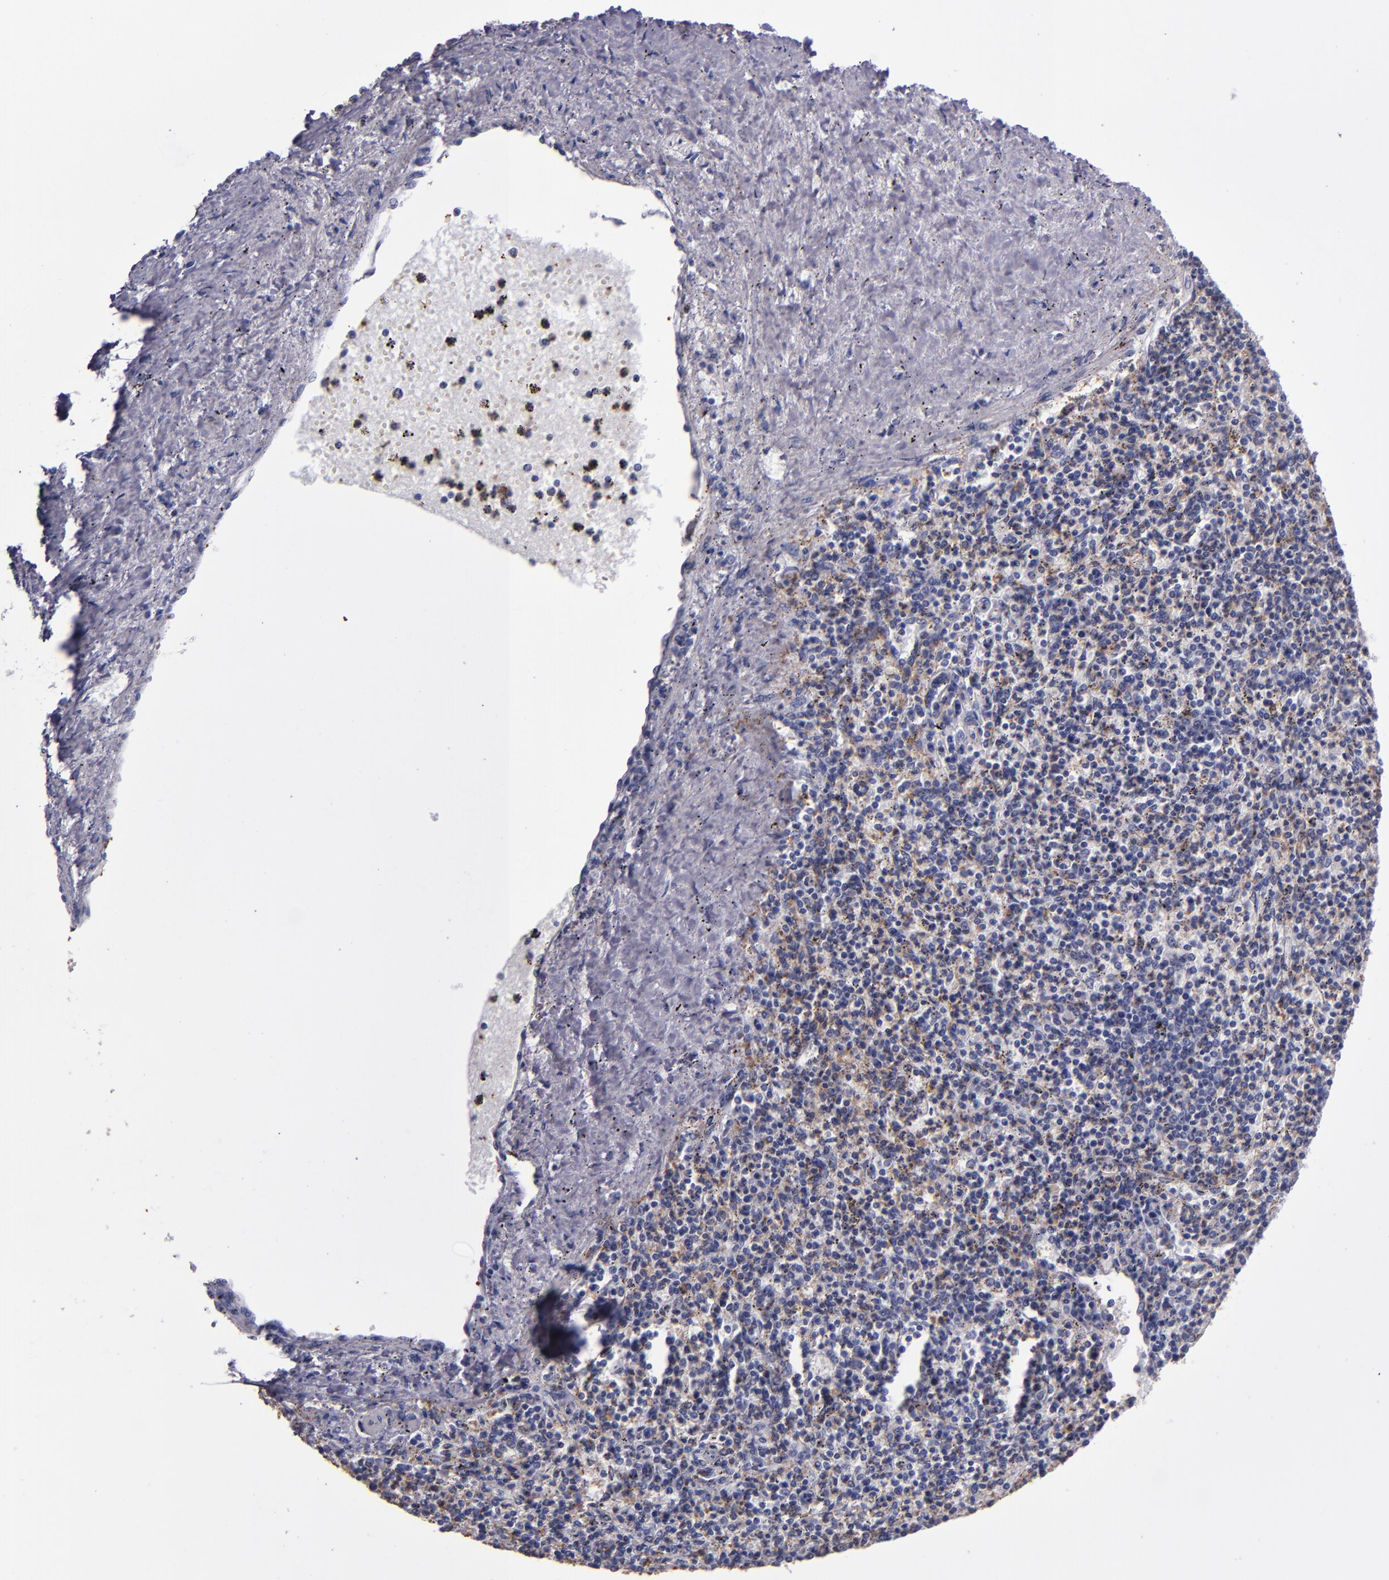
{"staining": {"intensity": "moderate", "quantity": "<25%", "location": "cytoplasmic/membranous"}, "tissue": "spleen", "cell_type": "Cells in red pulp", "image_type": "normal", "snomed": [{"axis": "morphology", "description": "Normal tissue, NOS"}, {"axis": "topography", "description": "Spleen"}], "caption": "A photomicrograph of human spleen stained for a protein shows moderate cytoplasmic/membranous brown staining in cells in red pulp. (Brightfield microscopy of DAB IHC at high magnification).", "gene": "RAB41", "patient": {"sex": "male", "age": 72}}